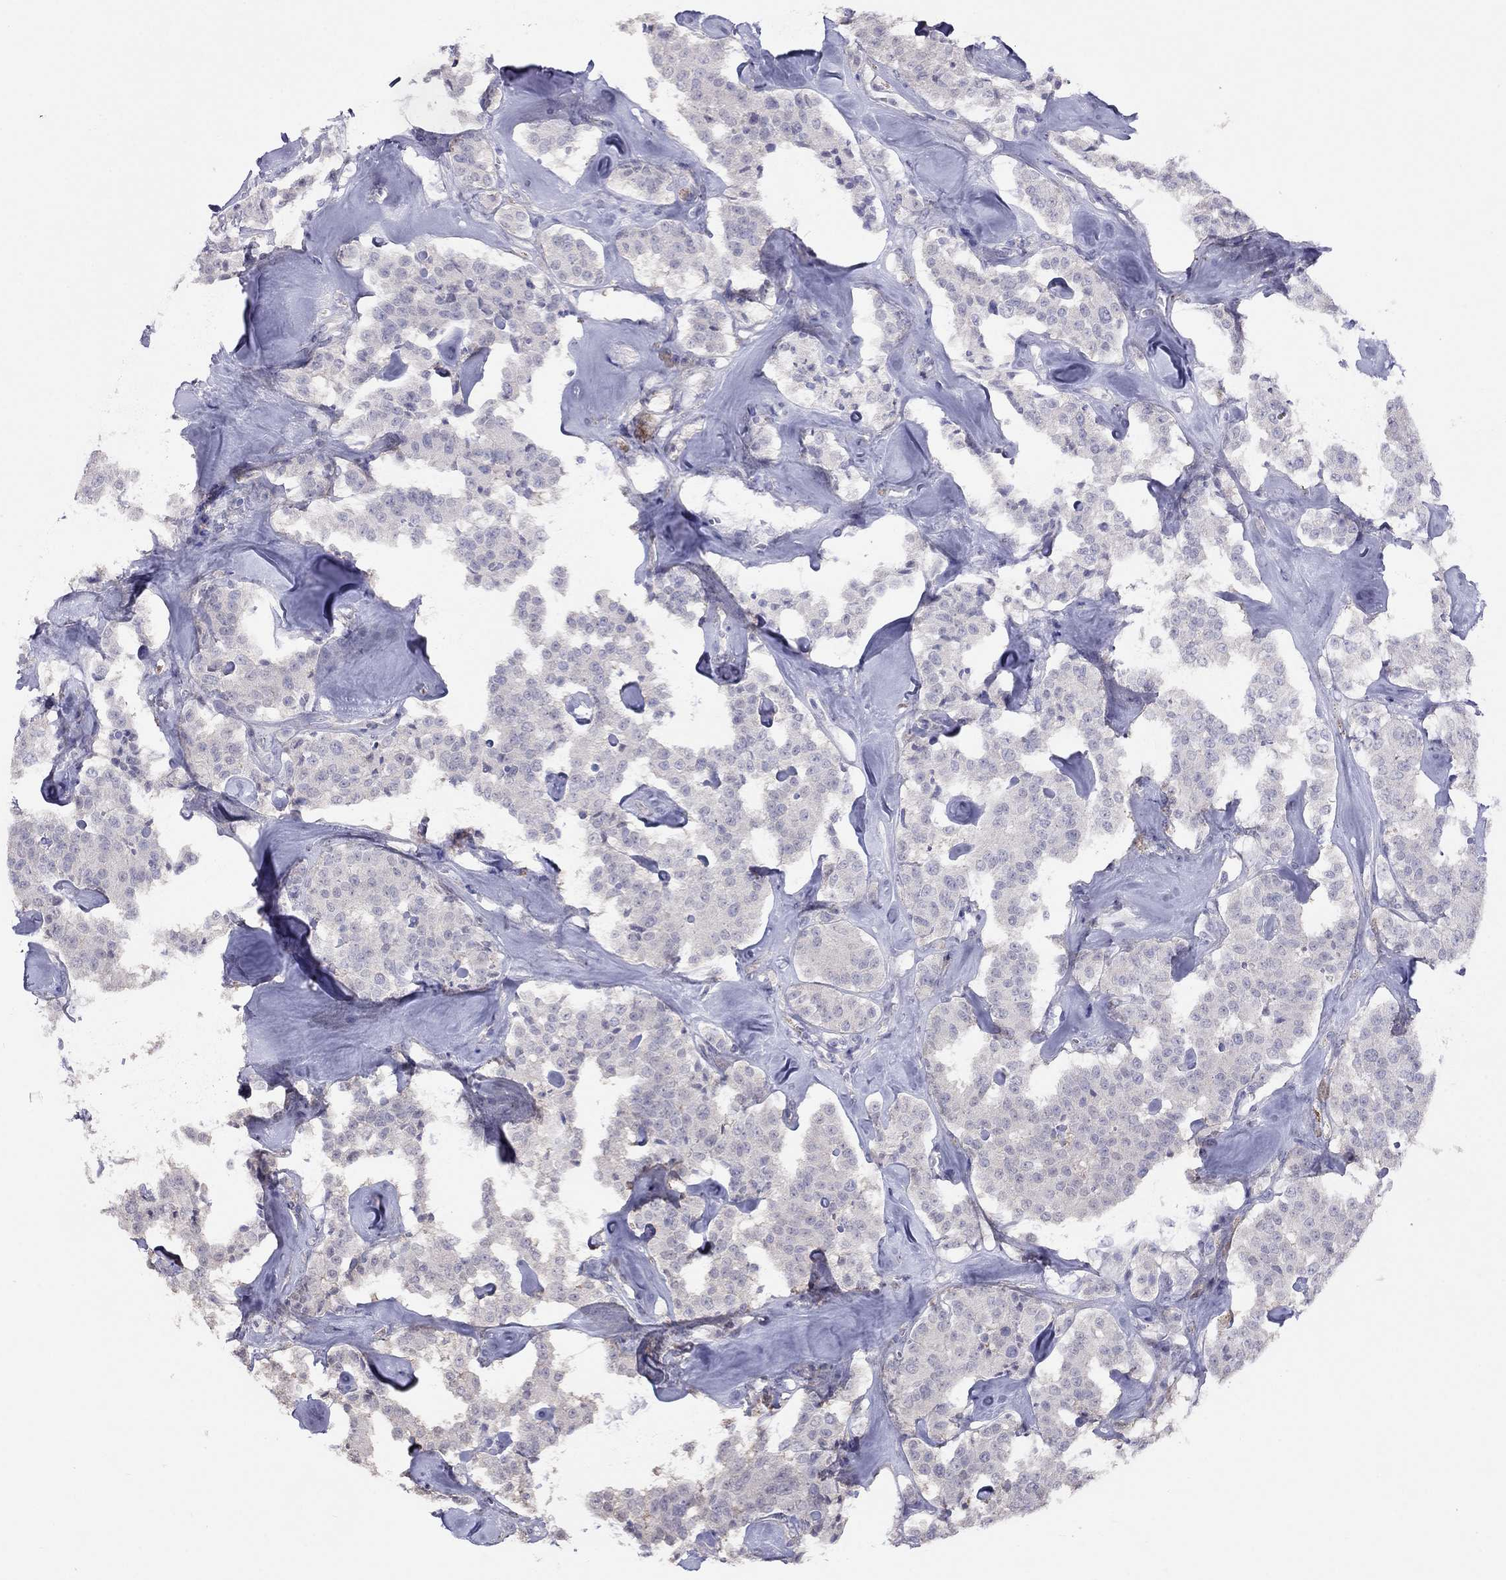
{"staining": {"intensity": "negative", "quantity": "none", "location": "none"}, "tissue": "carcinoid", "cell_type": "Tumor cells", "image_type": "cancer", "snomed": [{"axis": "morphology", "description": "Carcinoid, malignant, NOS"}, {"axis": "topography", "description": "Pancreas"}], "caption": "IHC of human carcinoid (malignant) exhibits no expression in tumor cells. (Brightfield microscopy of DAB IHC at high magnification).", "gene": "MAGEB4", "patient": {"sex": "male", "age": 41}}